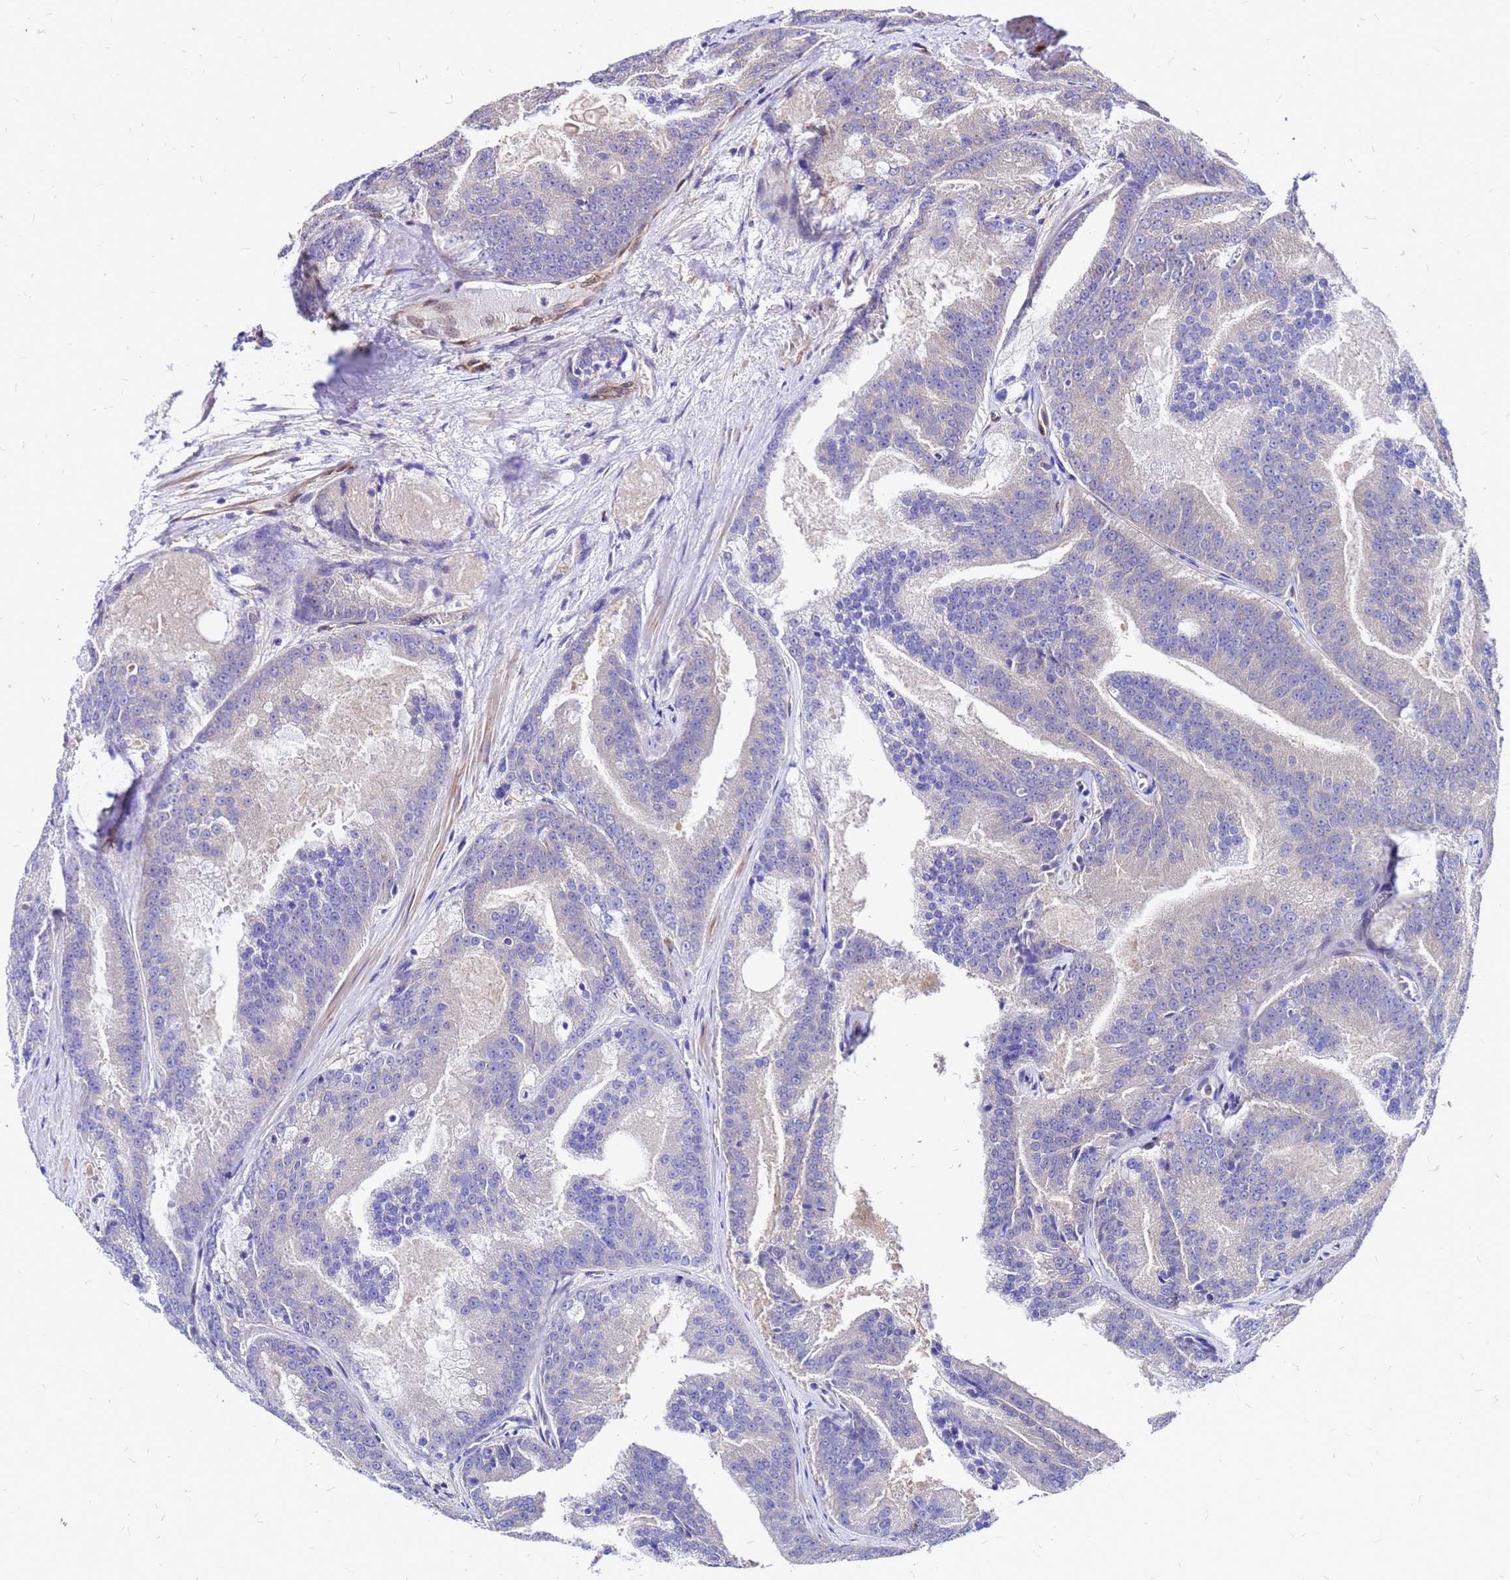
{"staining": {"intensity": "negative", "quantity": "none", "location": "none"}, "tissue": "prostate cancer", "cell_type": "Tumor cells", "image_type": "cancer", "snomed": [{"axis": "morphology", "description": "Adenocarcinoma, High grade"}, {"axis": "topography", "description": "Prostate"}], "caption": "Tumor cells are negative for brown protein staining in prostate cancer.", "gene": "DUSP23", "patient": {"sex": "male", "age": 61}}